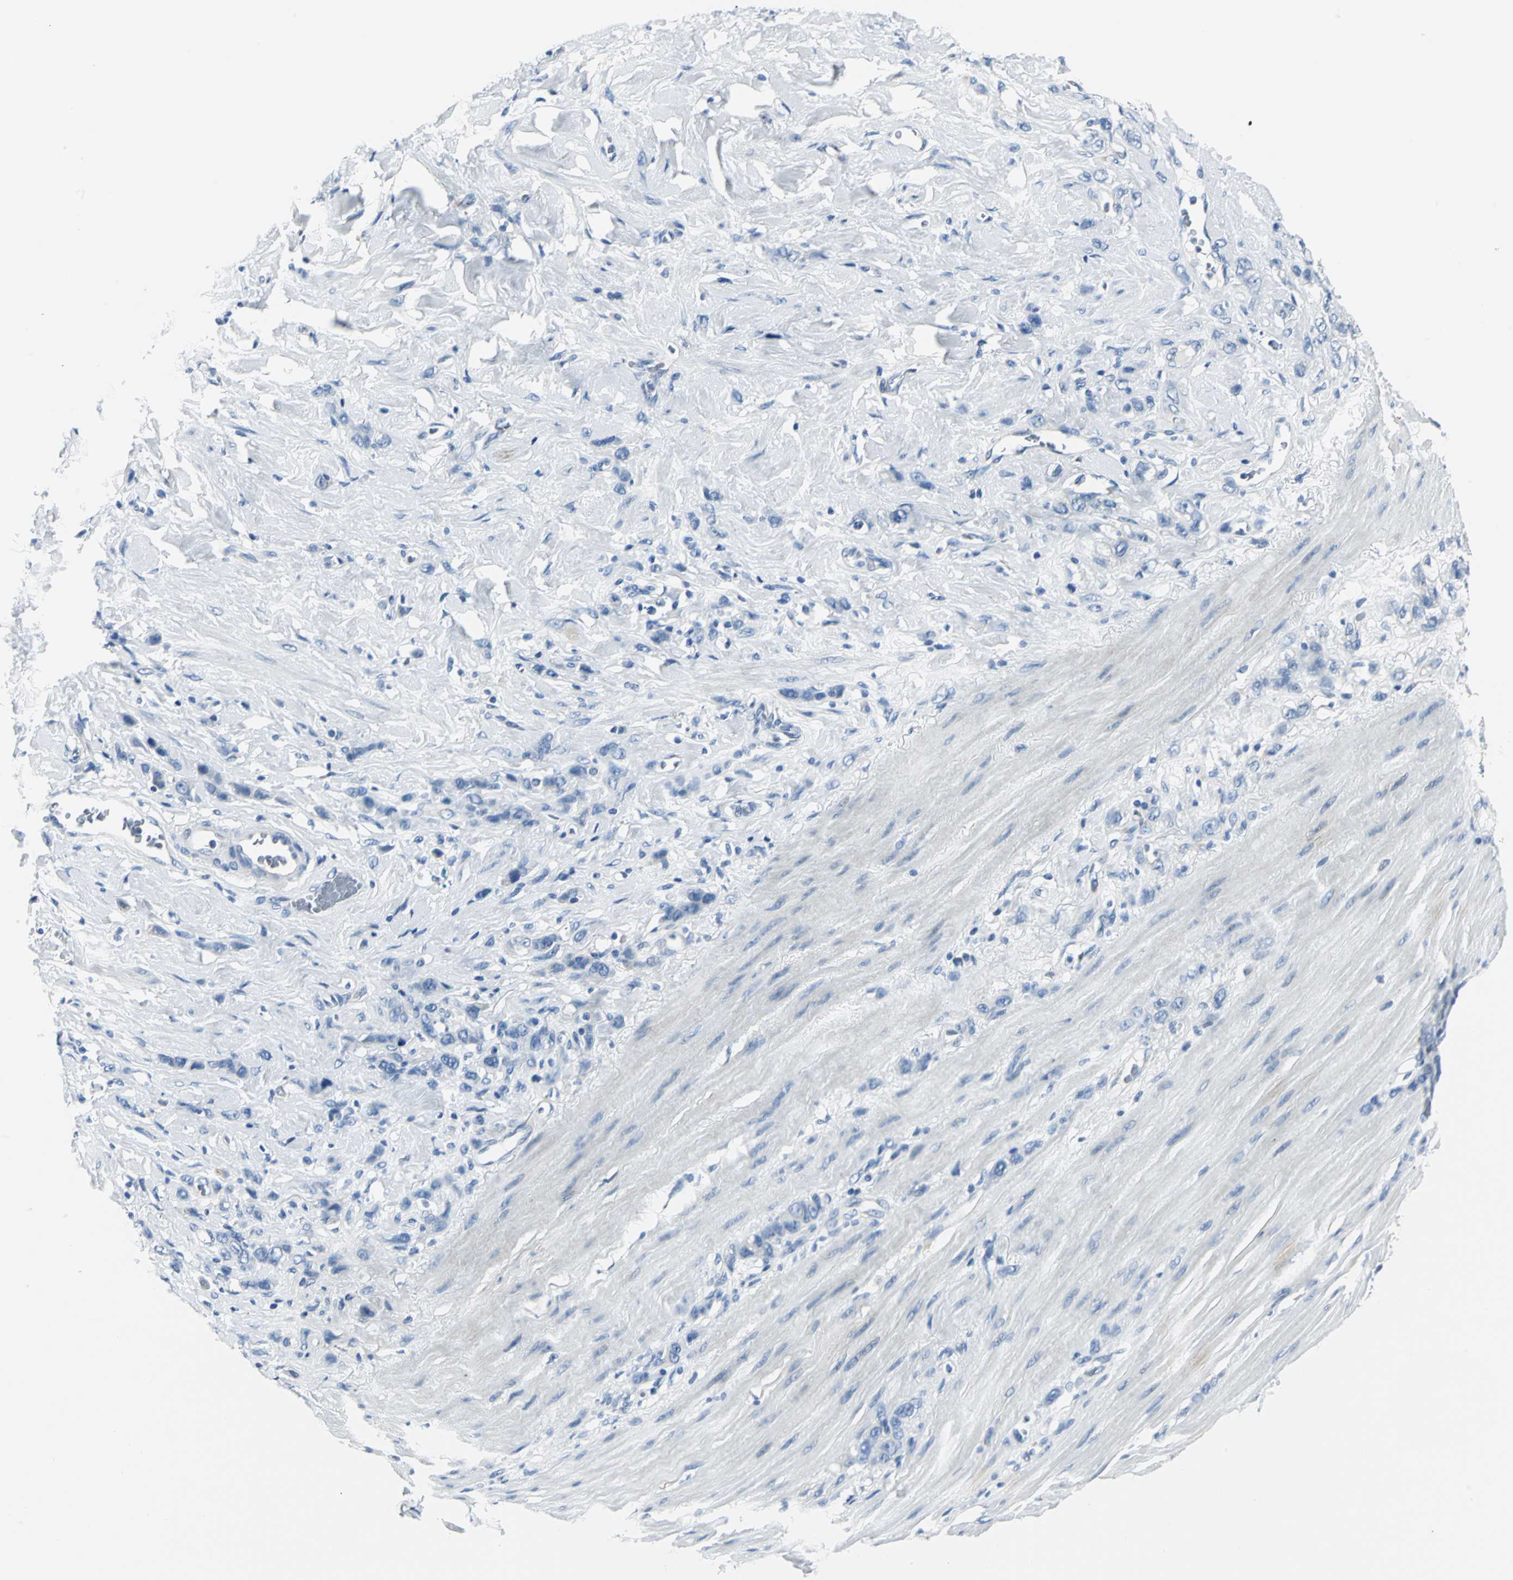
{"staining": {"intensity": "negative", "quantity": "none", "location": "none"}, "tissue": "stomach cancer", "cell_type": "Tumor cells", "image_type": "cancer", "snomed": [{"axis": "morphology", "description": "Normal tissue, NOS"}, {"axis": "morphology", "description": "Adenocarcinoma, NOS"}, {"axis": "topography", "description": "Stomach"}], "caption": "Immunohistochemistry image of neoplastic tissue: stomach cancer (adenocarcinoma) stained with DAB (3,3'-diaminobenzidine) exhibits no significant protein expression in tumor cells.", "gene": "B3GNT2", "patient": {"sex": "male", "age": 82}}